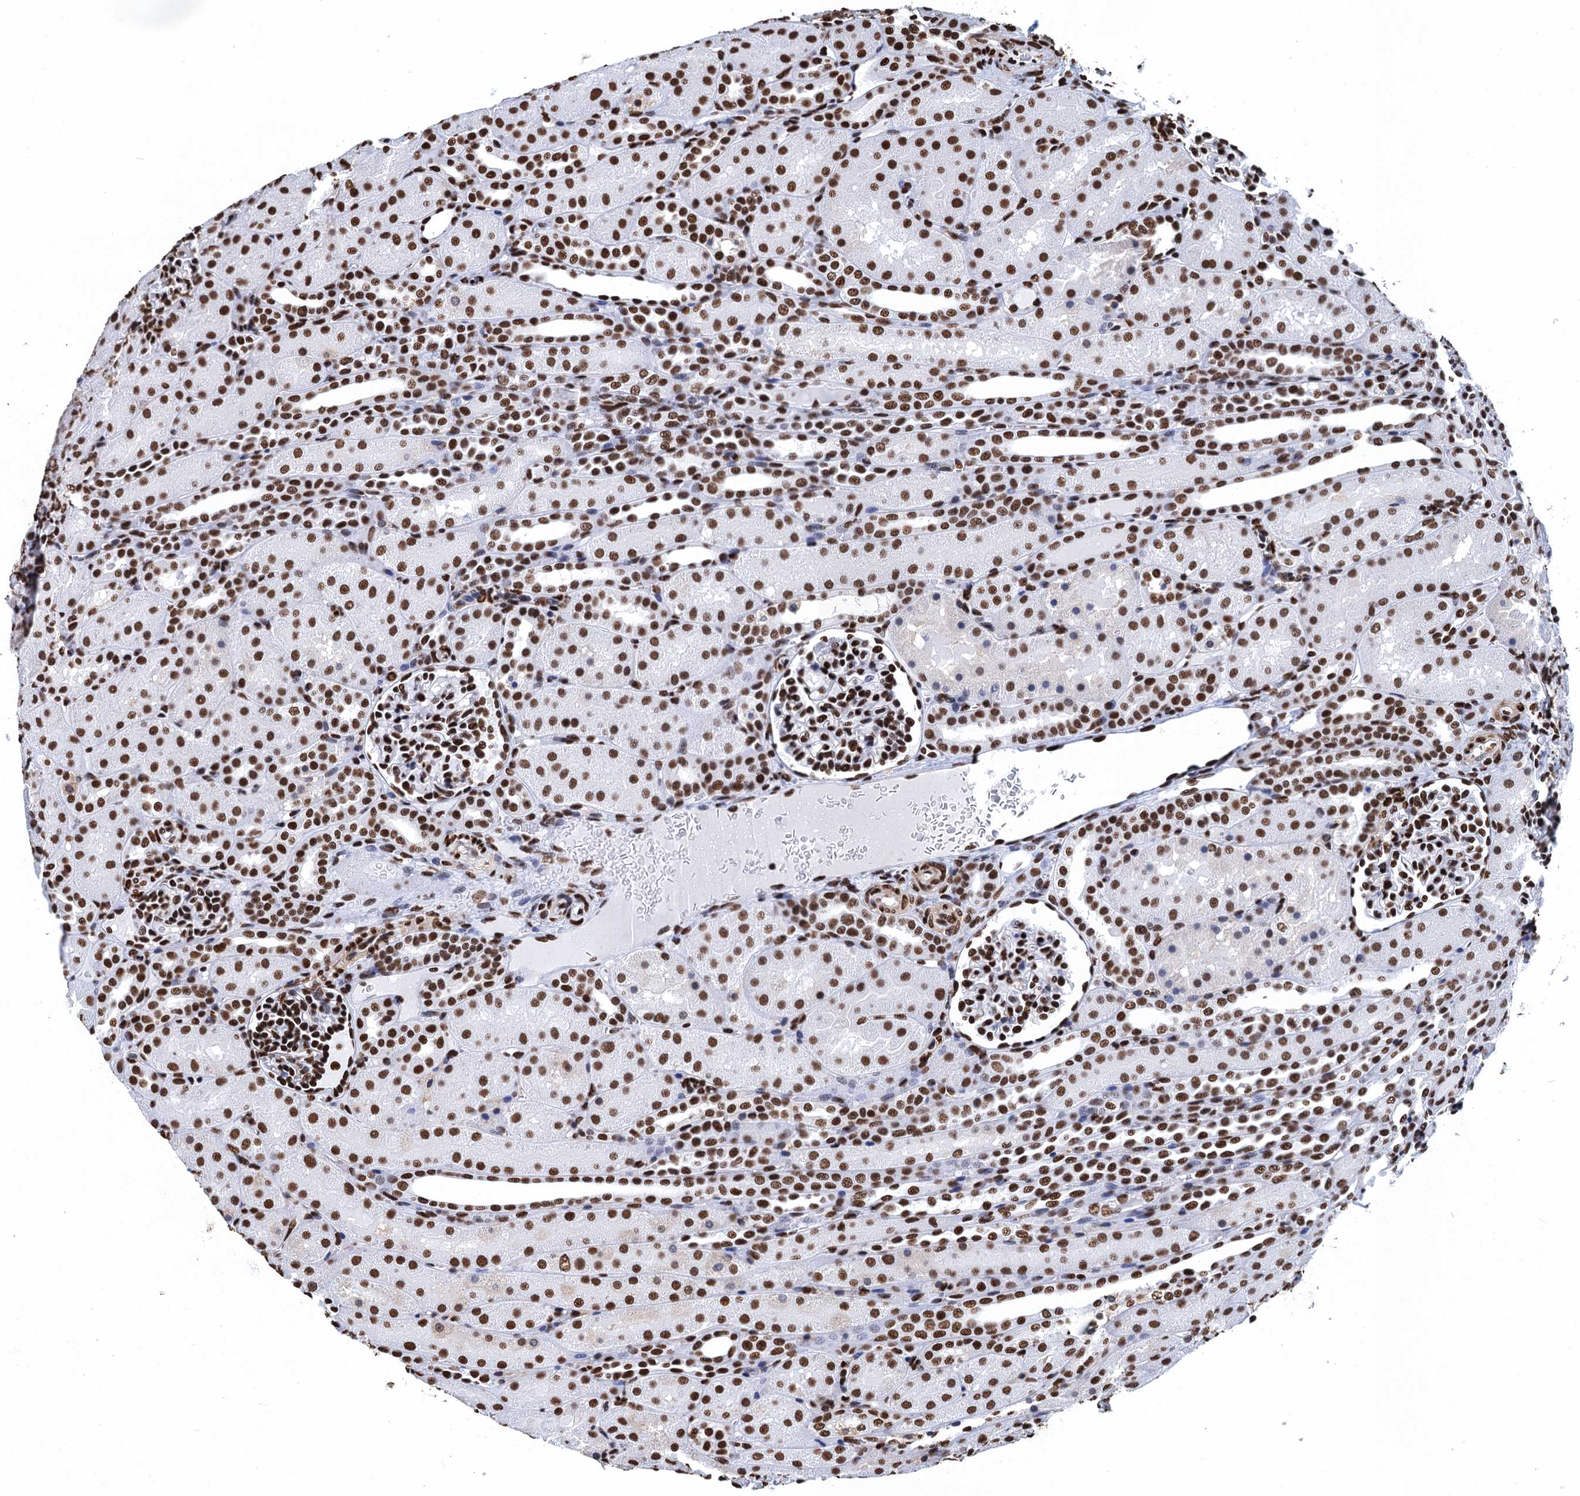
{"staining": {"intensity": "strong", "quantity": ">75%", "location": "nuclear"}, "tissue": "kidney", "cell_type": "Cells in glomeruli", "image_type": "normal", "snomed": [{"axis": "morphology", "description": "Normal tissue, NOS"}, {"axis": "topography", "description": "Kidney"}], "caption": "DAB immunohistochemical staining of normal kidney displays strong nuclear protein staining in about >75% of cells in glomeruli. The staining was performed using DAB (3,3'-diaminobenzidine) to visualize the protein expression in brown, while the nuclei were stained in blue with hematoxylin (Magnification: 20x).", "gene": "UBA2", "patient": {"sex": "male", "age": 1}}